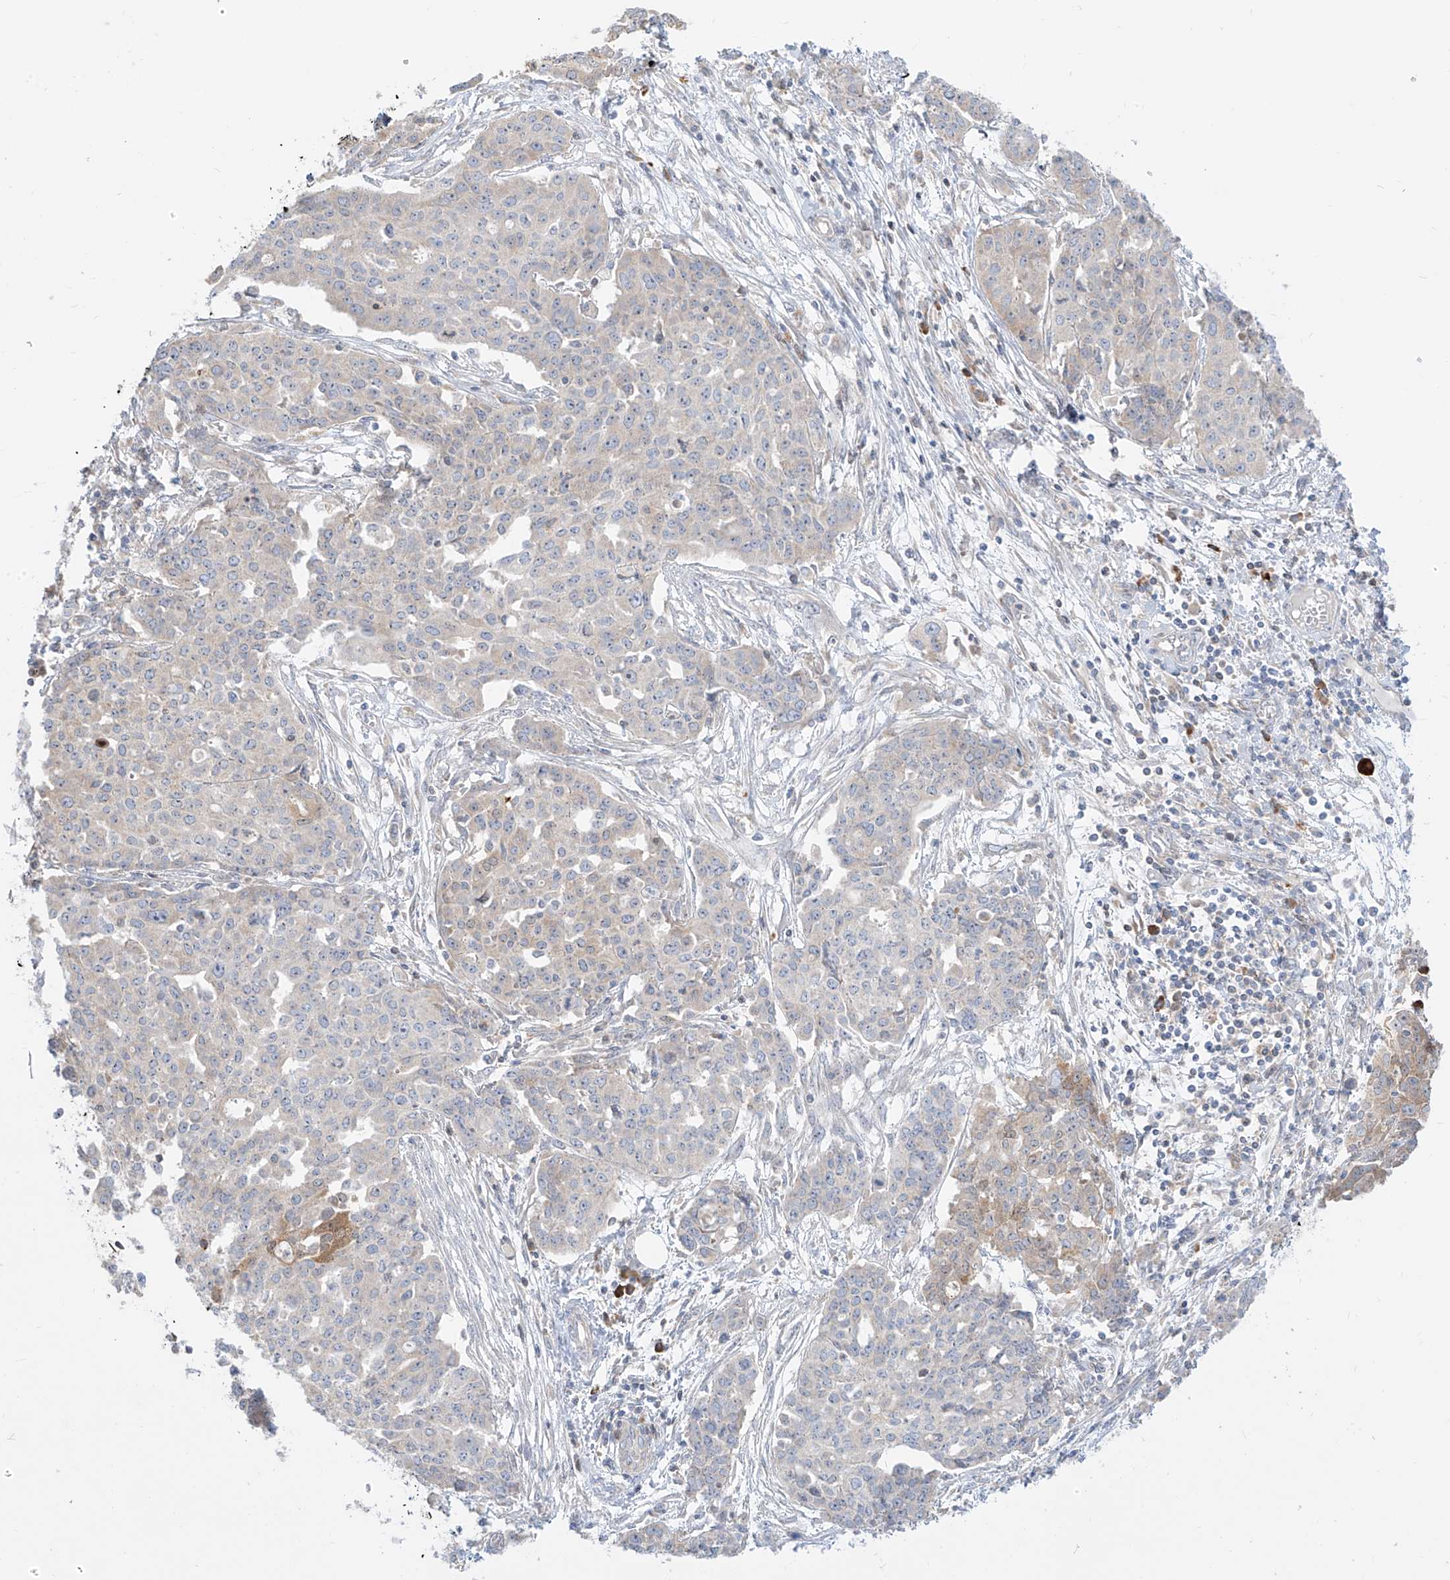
{"staining": {"intensity": "moderate", "quantity": "<25%", "location": "cytoplasmic/membranous"}, "tissue": "ovarian cancer", "cell_type": "Tumor cells", "image_type": "cancer", "snomed": [{"axis": "morphology", "description": "Cystadenocarcinoma, serous, NOS"}, {"axis": "topography", "description": "Soft tissue"}, {"axis": "topography", "description": "Ovary"}], "caption": "Brown immunohistochemical staining in ovarian serous cystadenocarcinoma shows moderate cytoplasmic/membranous positivity in approximately <25% of tumor cells.", "gene": "SYTL3", "patient": {"sex": "female", "age": 57}}